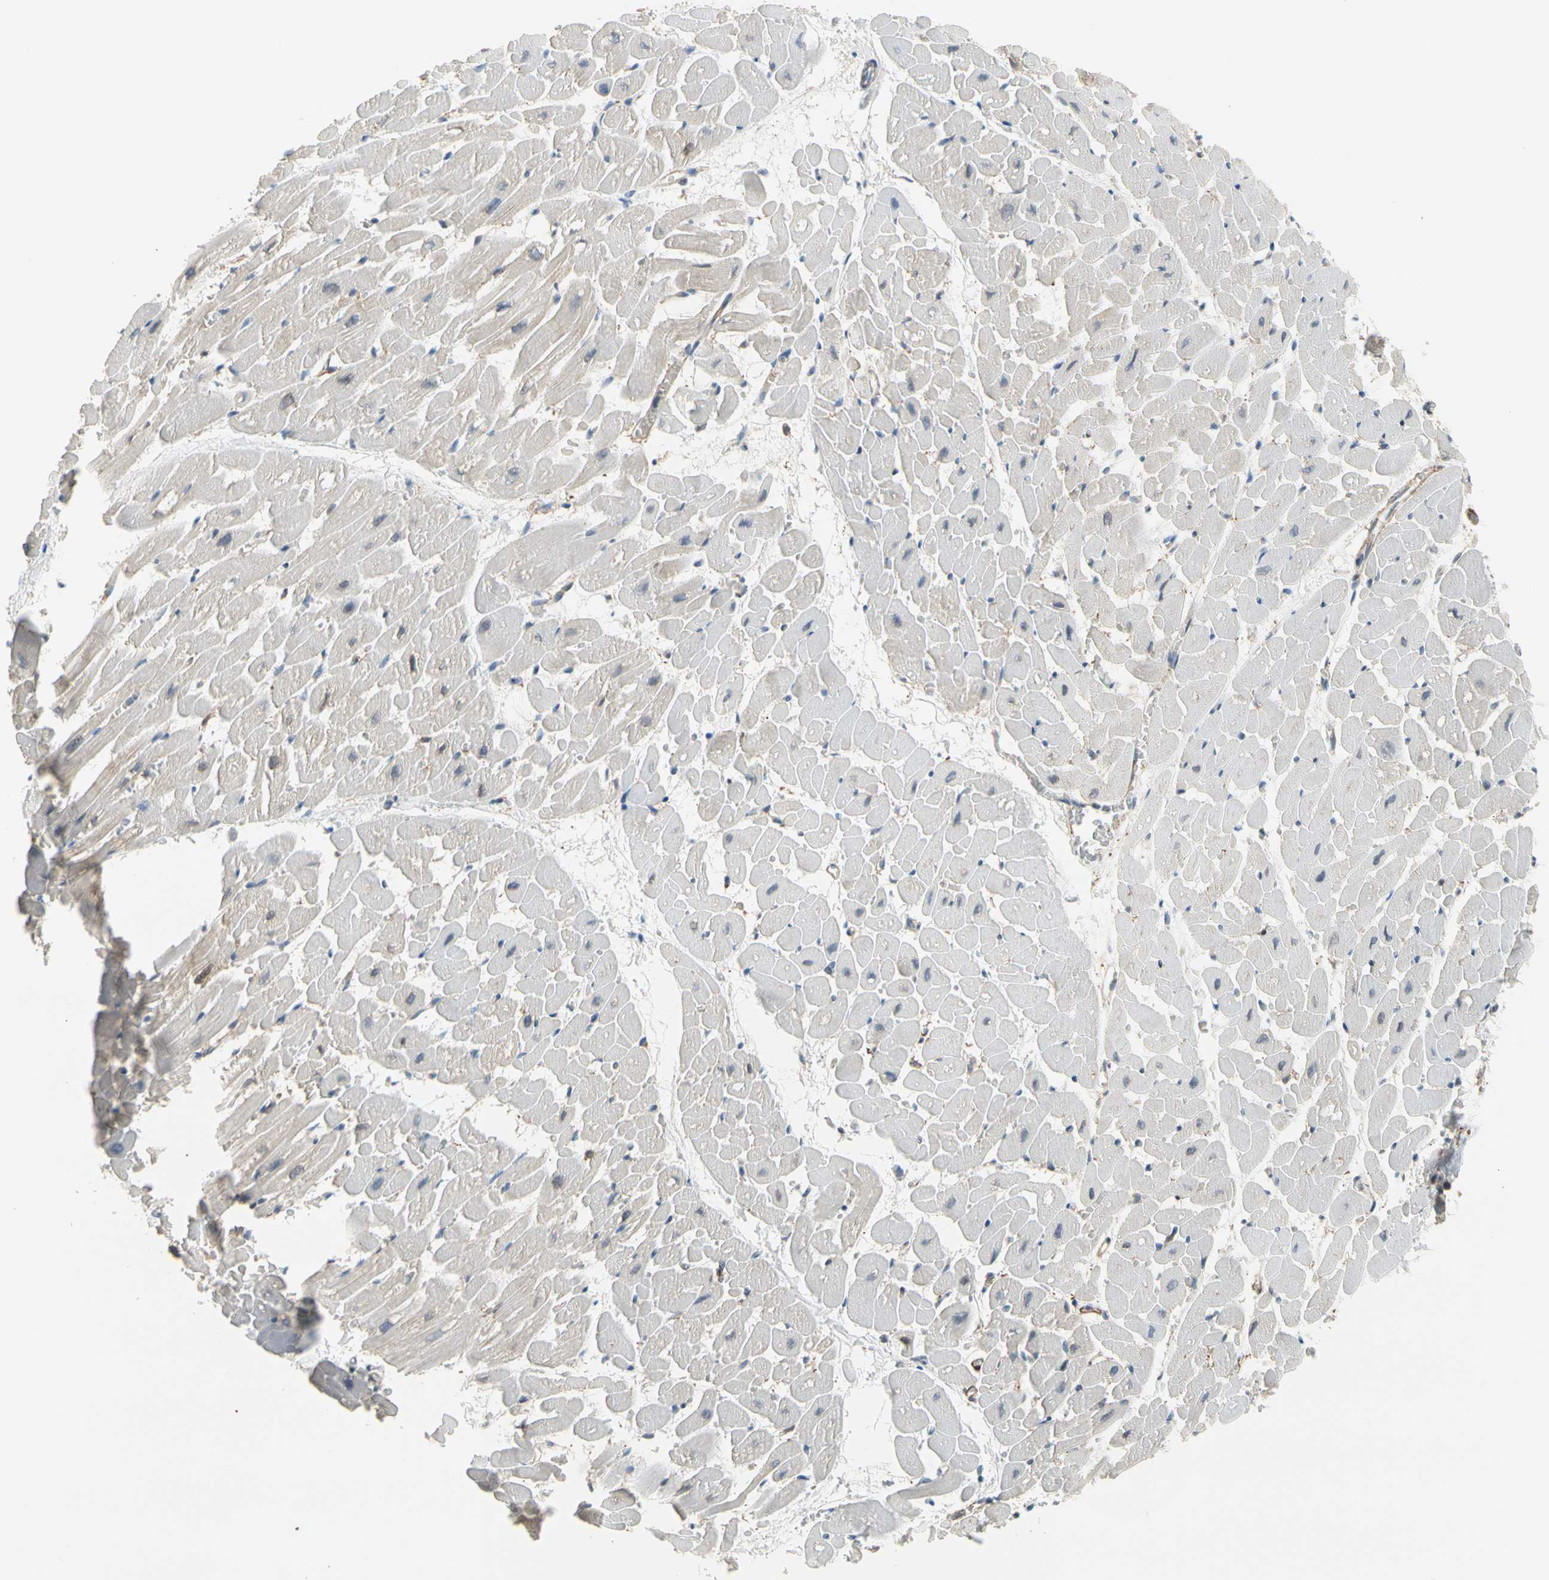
{"staining": {"intensity": "weak", "quantity": "25%-75%", "location": "cytoplasmic/membranous"}, "tissue": "heart muscle", "cell_type": "Cardiomyocytes", "image_type": "normal", "snomed": [{"axis": "morphology", "description": "Normal tissue, NOS"}, {"axis": "topography", "description": "Heart"}], "caption": "Cardiomyocytes demonstrate low levels of weak cytoplasmic/membranous expression in approximately 25%-75% of cells in unremarkable human heart muscle.", "gene": "LIMK2", "patient": {"sex": "male", "age": 45}}